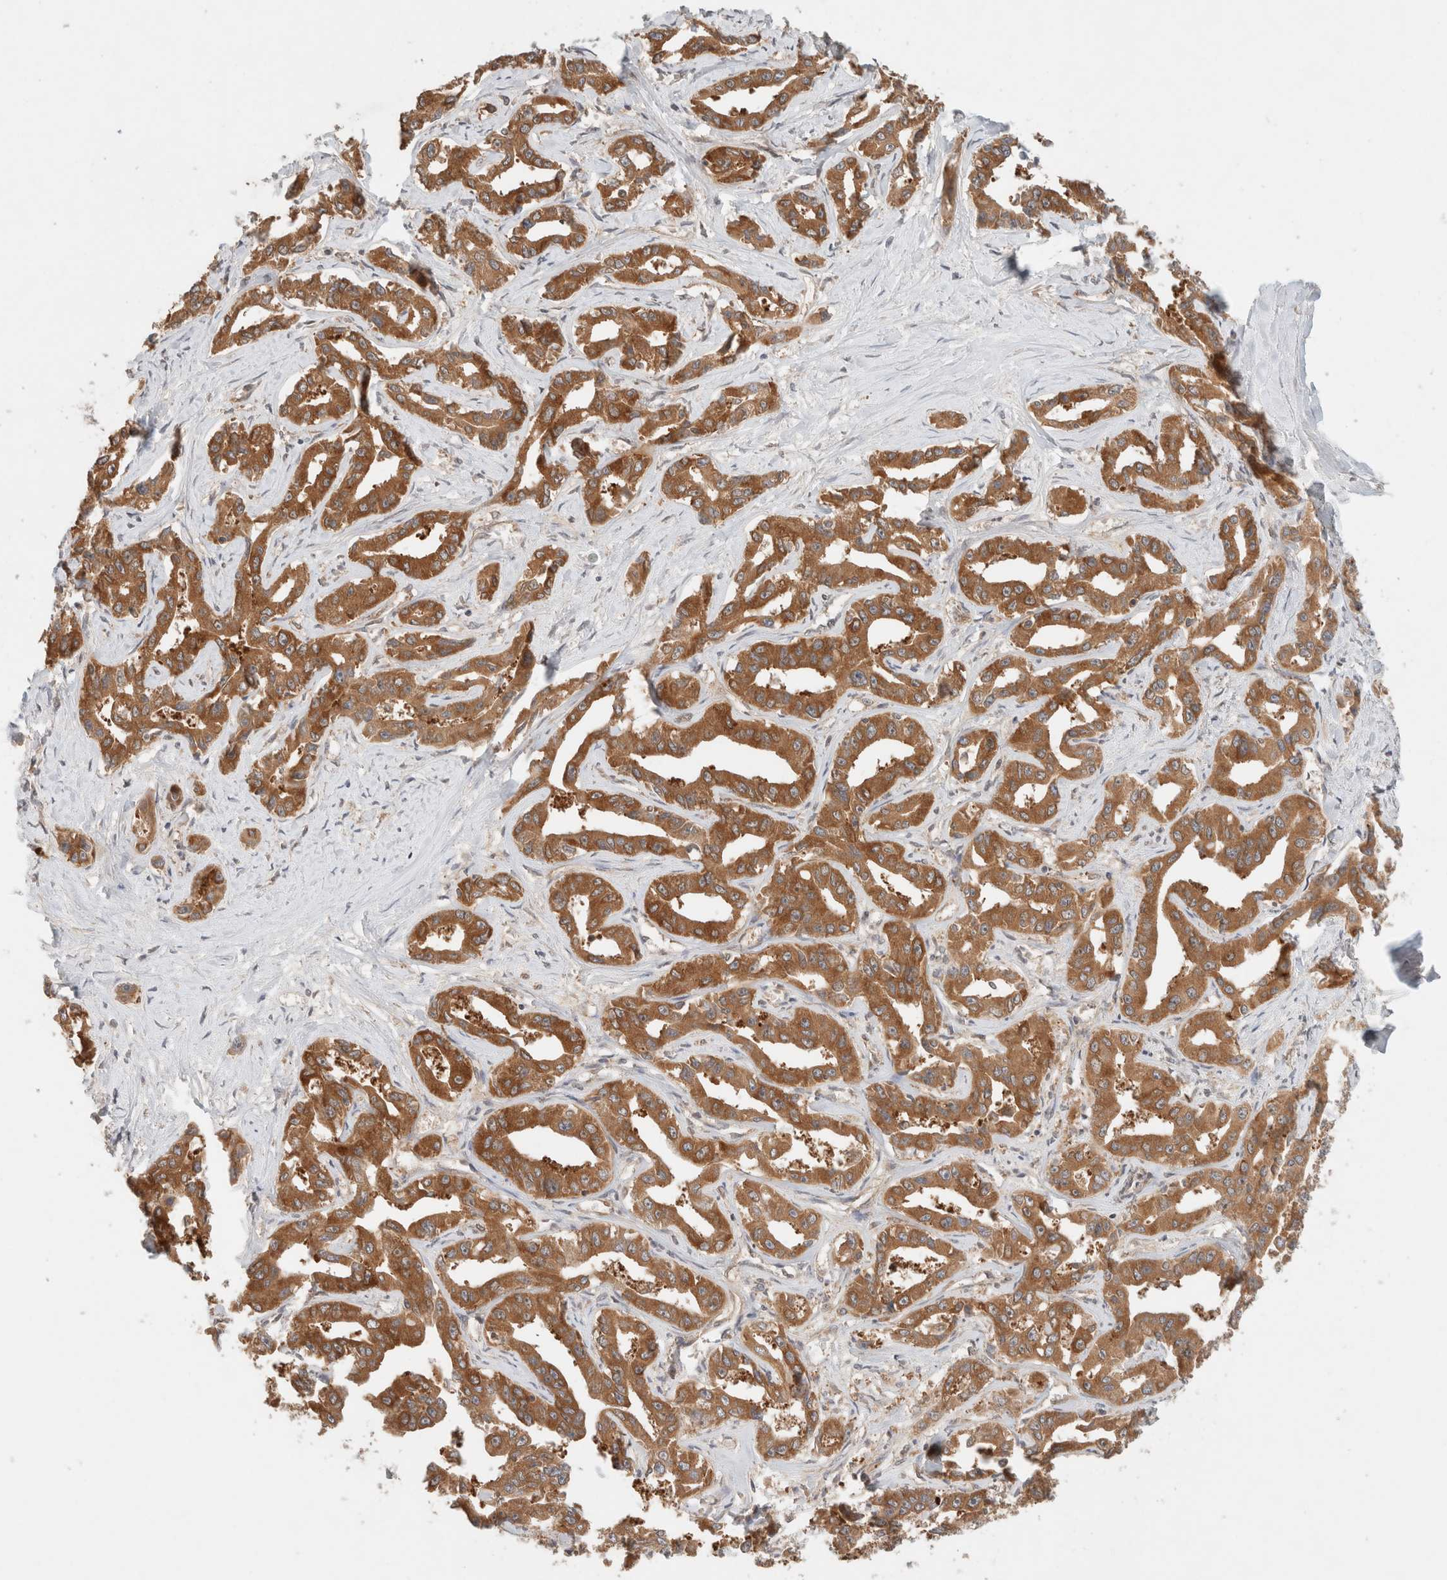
{"staining": {"intensity": "moderate", "quantity": ">75%", "location": "cytoplasmic/membranous"}, "tissue": "liver cancer", "cell_type": "Tumor cells", "image_type": "cancer", "snomed": [{"axis": "morphology", "description": "Cholangiocarcinoma"}, {"axis": "topography", "description": "Liver"}], "caption": "IHC (DAB) staining of human cholangiocarcinoma (liver) displays moderate cytoplasmic/membranous protein staining in approximately >75% of tumor cells.", "gene": "ARFGEF2", "patient": {"sex": "male", "age": 59}}